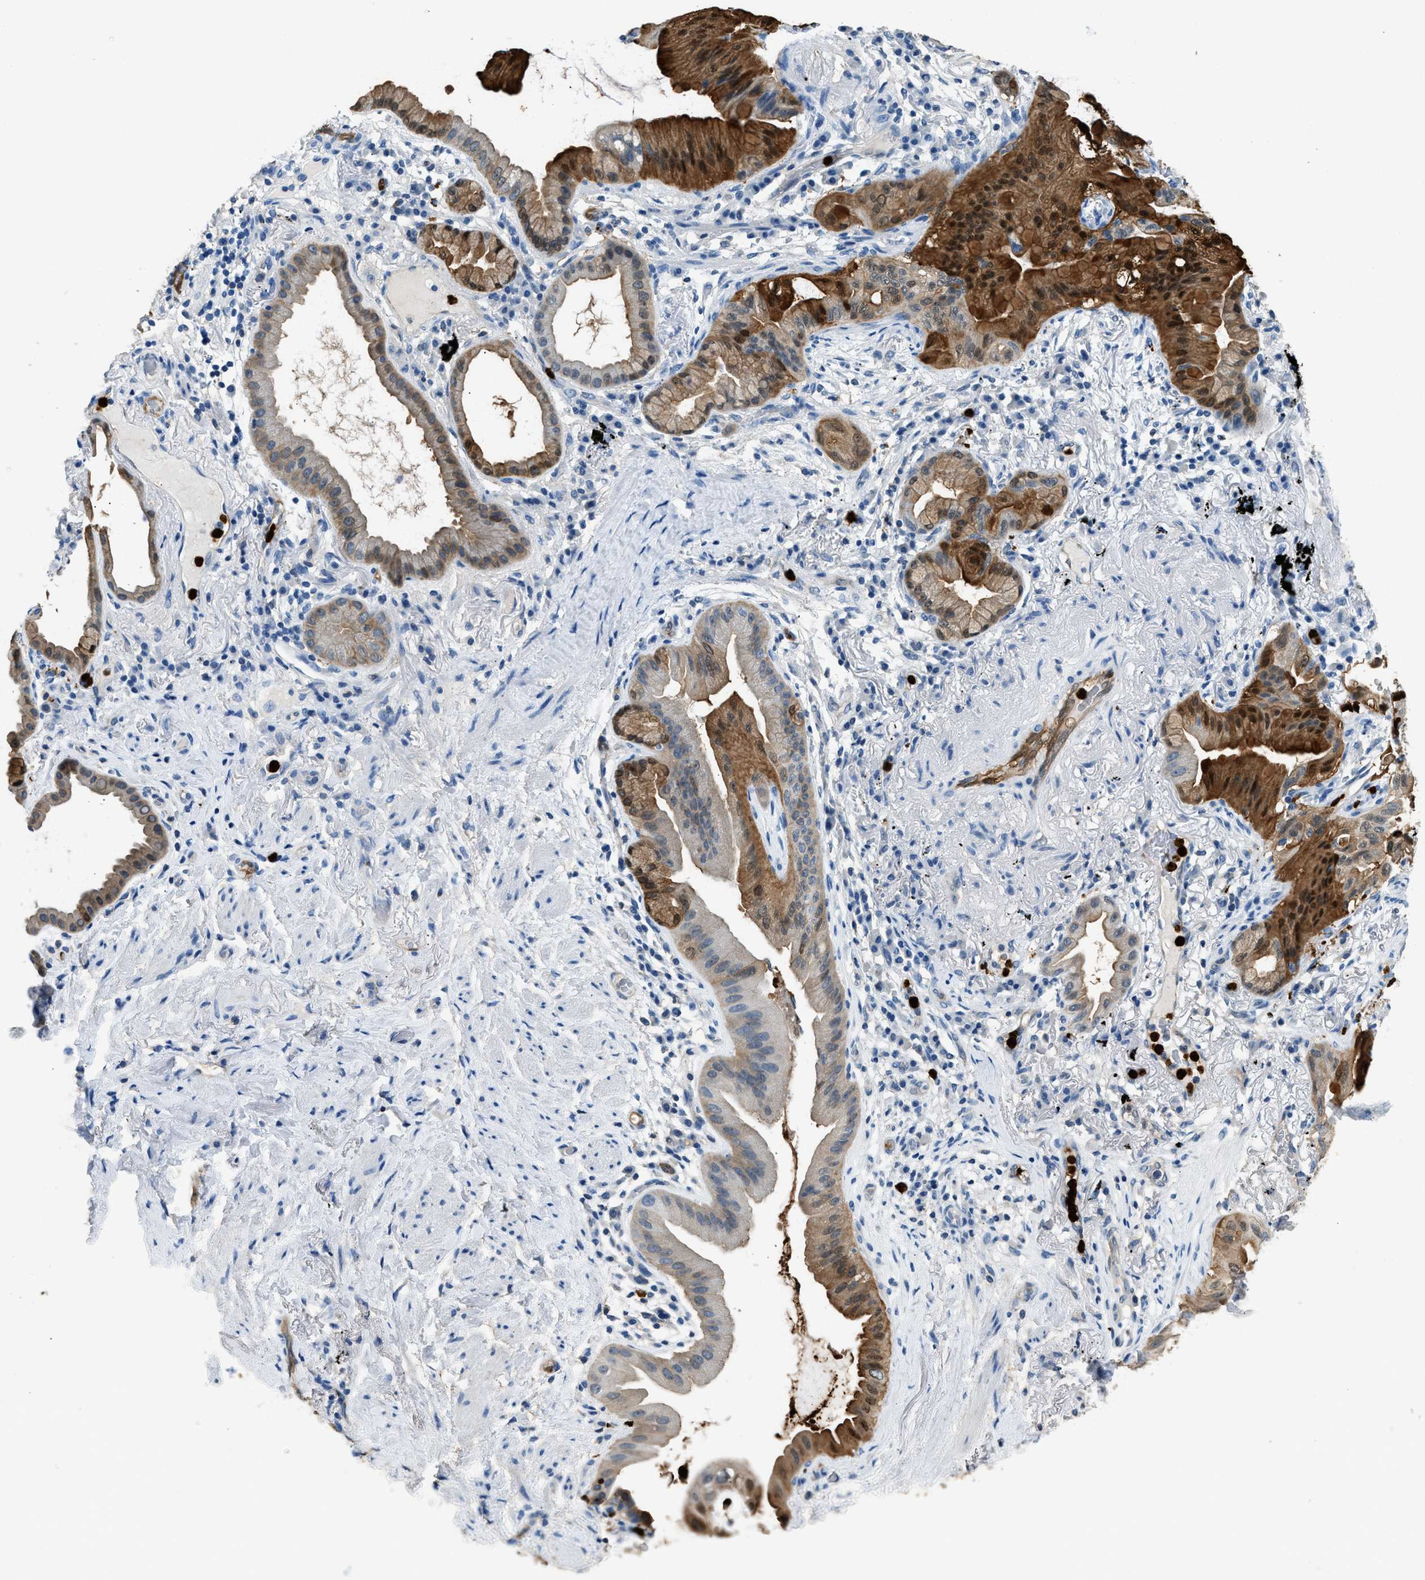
{"staining": {"intensity": "strong", "quantity": ">75%", "location": "cytoplasmic/membranous,nuclear"}, "tissue": "lung cancer", "cell_type": "Tumor cells", "image_type": "cancer", "snomed": [{"axis": "morphology", "description": "Normal tissue, NOS"}, {"axis": "morphology", "description": "Adenocarcinoma, NOS"}, {"axis": "topography", "description": "Bronchus"}, {"axis": "topography", "description": "Lung"}], "caption": "A brown stain labels strong cytoplasmic/membranous and nuclear expression of a protein in lung cancer tumor cells.", "gene": "ANXA3", "patient": {"sex": "female", "age": 70}}